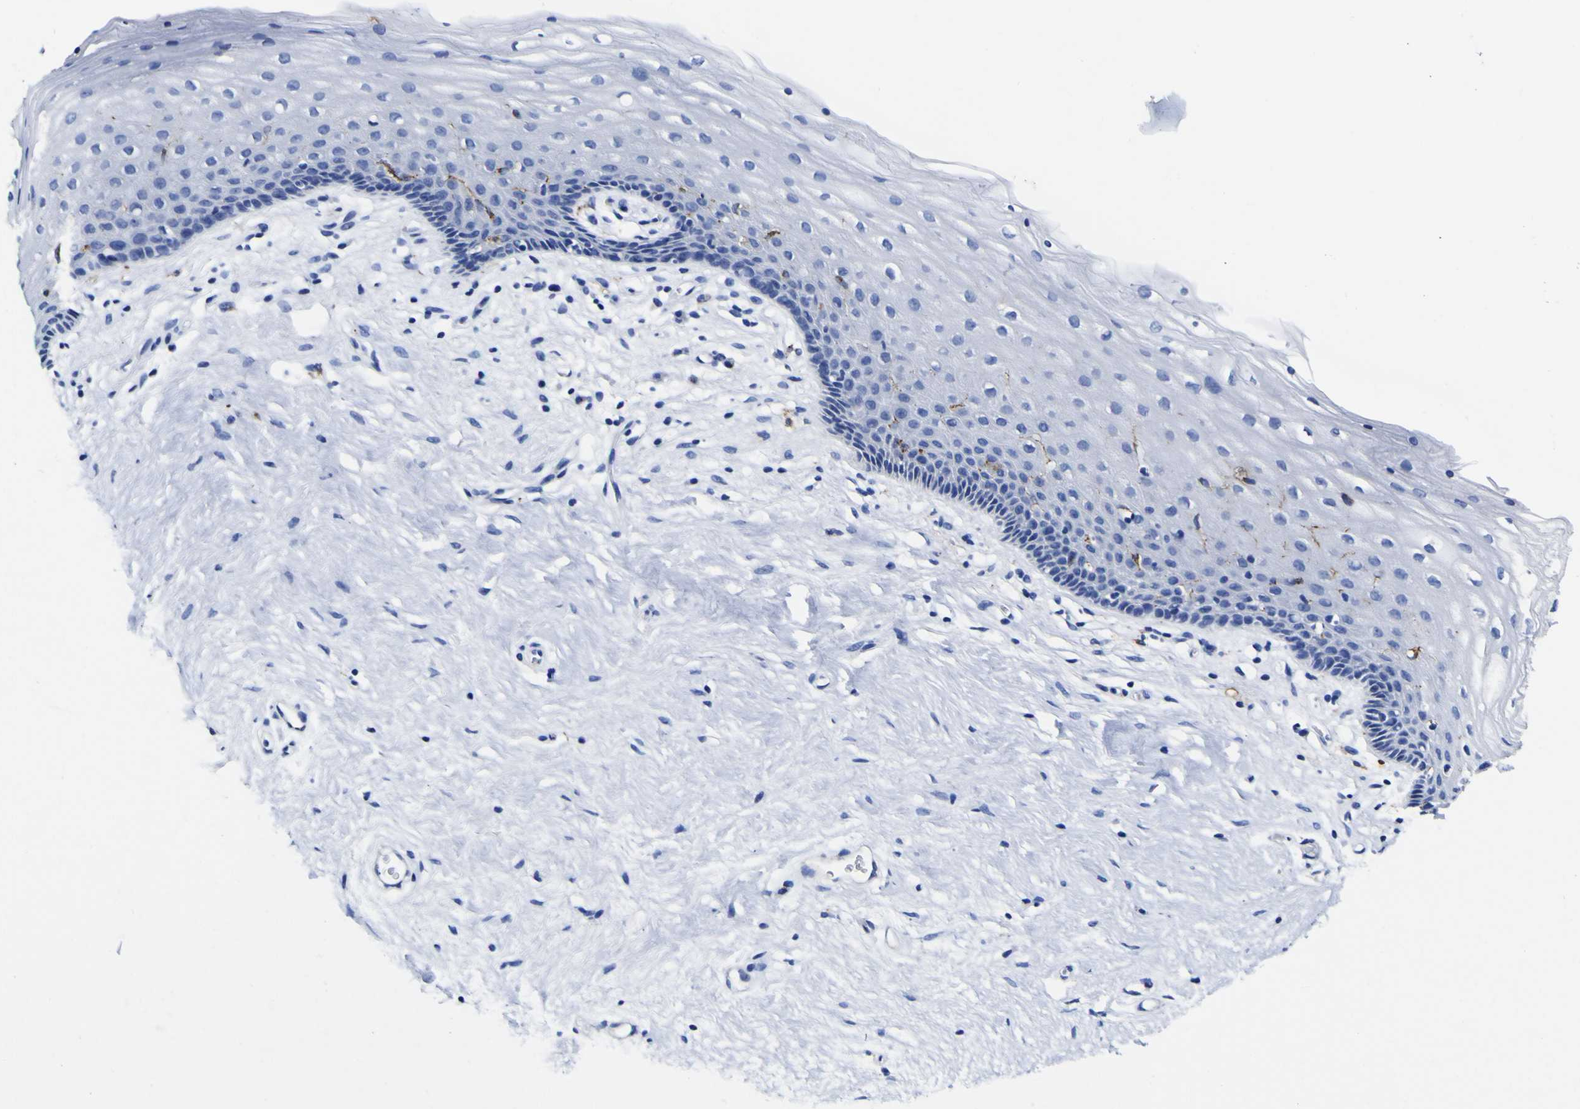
{"staining": {"intensity": "negative", "quantity": "none", "location": "none"}, "tissue": "vagina", "cell_type": "Squamous epithelial cells", "image_type": "normal", "snomed": [{"axis": "morphology", "description": "Normal tissue, NOS"}, {"axis": "topography", "description": "Vagina"}], "caption": "Squamous epithelial cells are negative for brown protein staining in unremarkable vagina. (Brightfield microscopy of DAB IHC at high magnification).", "gene": "HLA", "patient": {"sex": "female", "age": 44}}